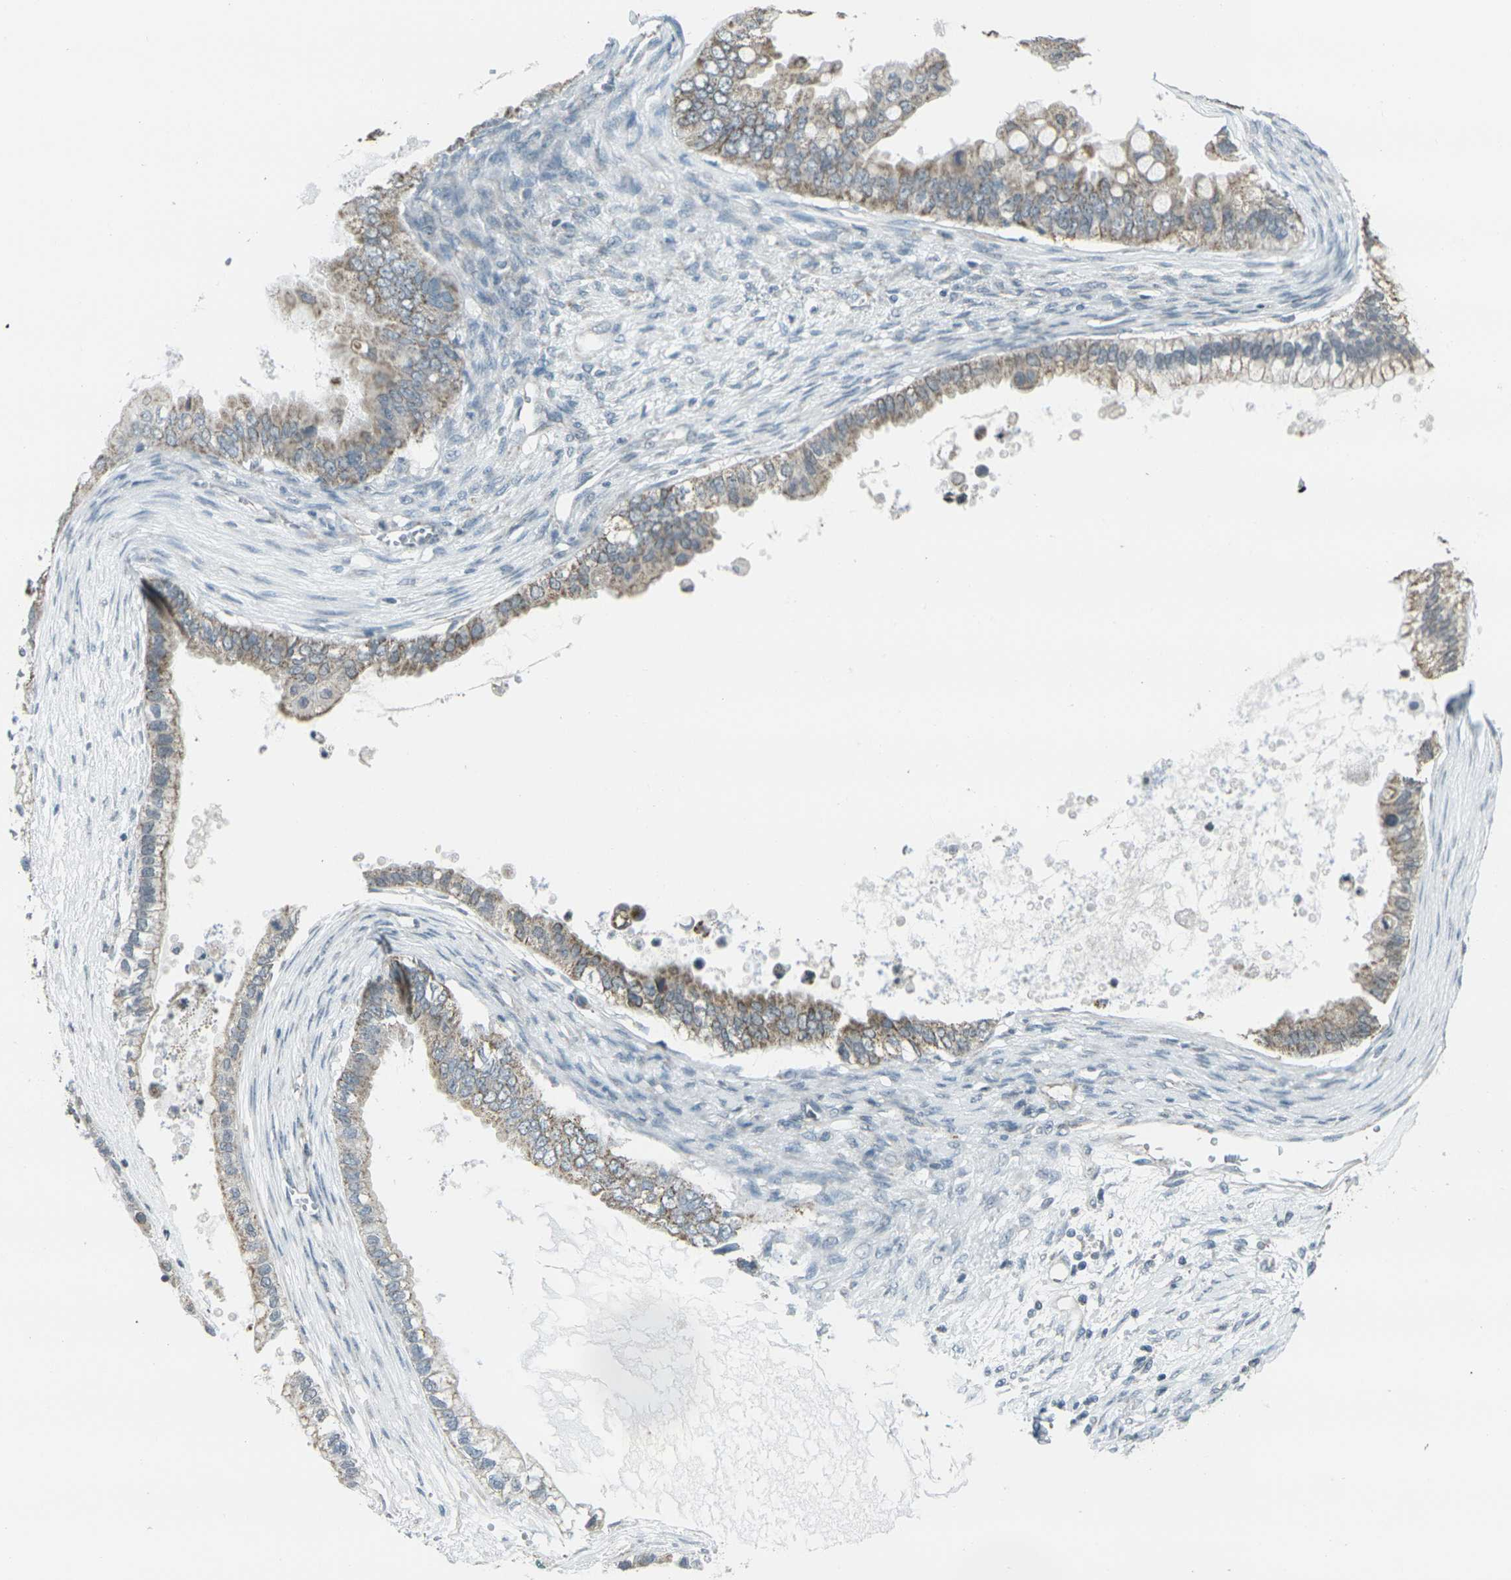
{"staining": {"intensity": "moderate", "quantity": "25%-75%", "location": "cytoplasmic/membranous"}, "tissue": "ovarian cancer", "cell_type": "Tumor cells", "image_type": "cancer", "snomed": [{"axis": "morphology", "description": "Cystadenocarcinoma, mucinous, NOS"}, {"axis": "topography", "description": "Ovary"}], "caption": "Ovarian cancer stained for a protein (brown) exhibits moderate cytoplasmic/membranous positive expression in approximately 25%-75% of tumor cells.", "gene": "H2BC1", "patient": {"sex": "female", "age": 80}}